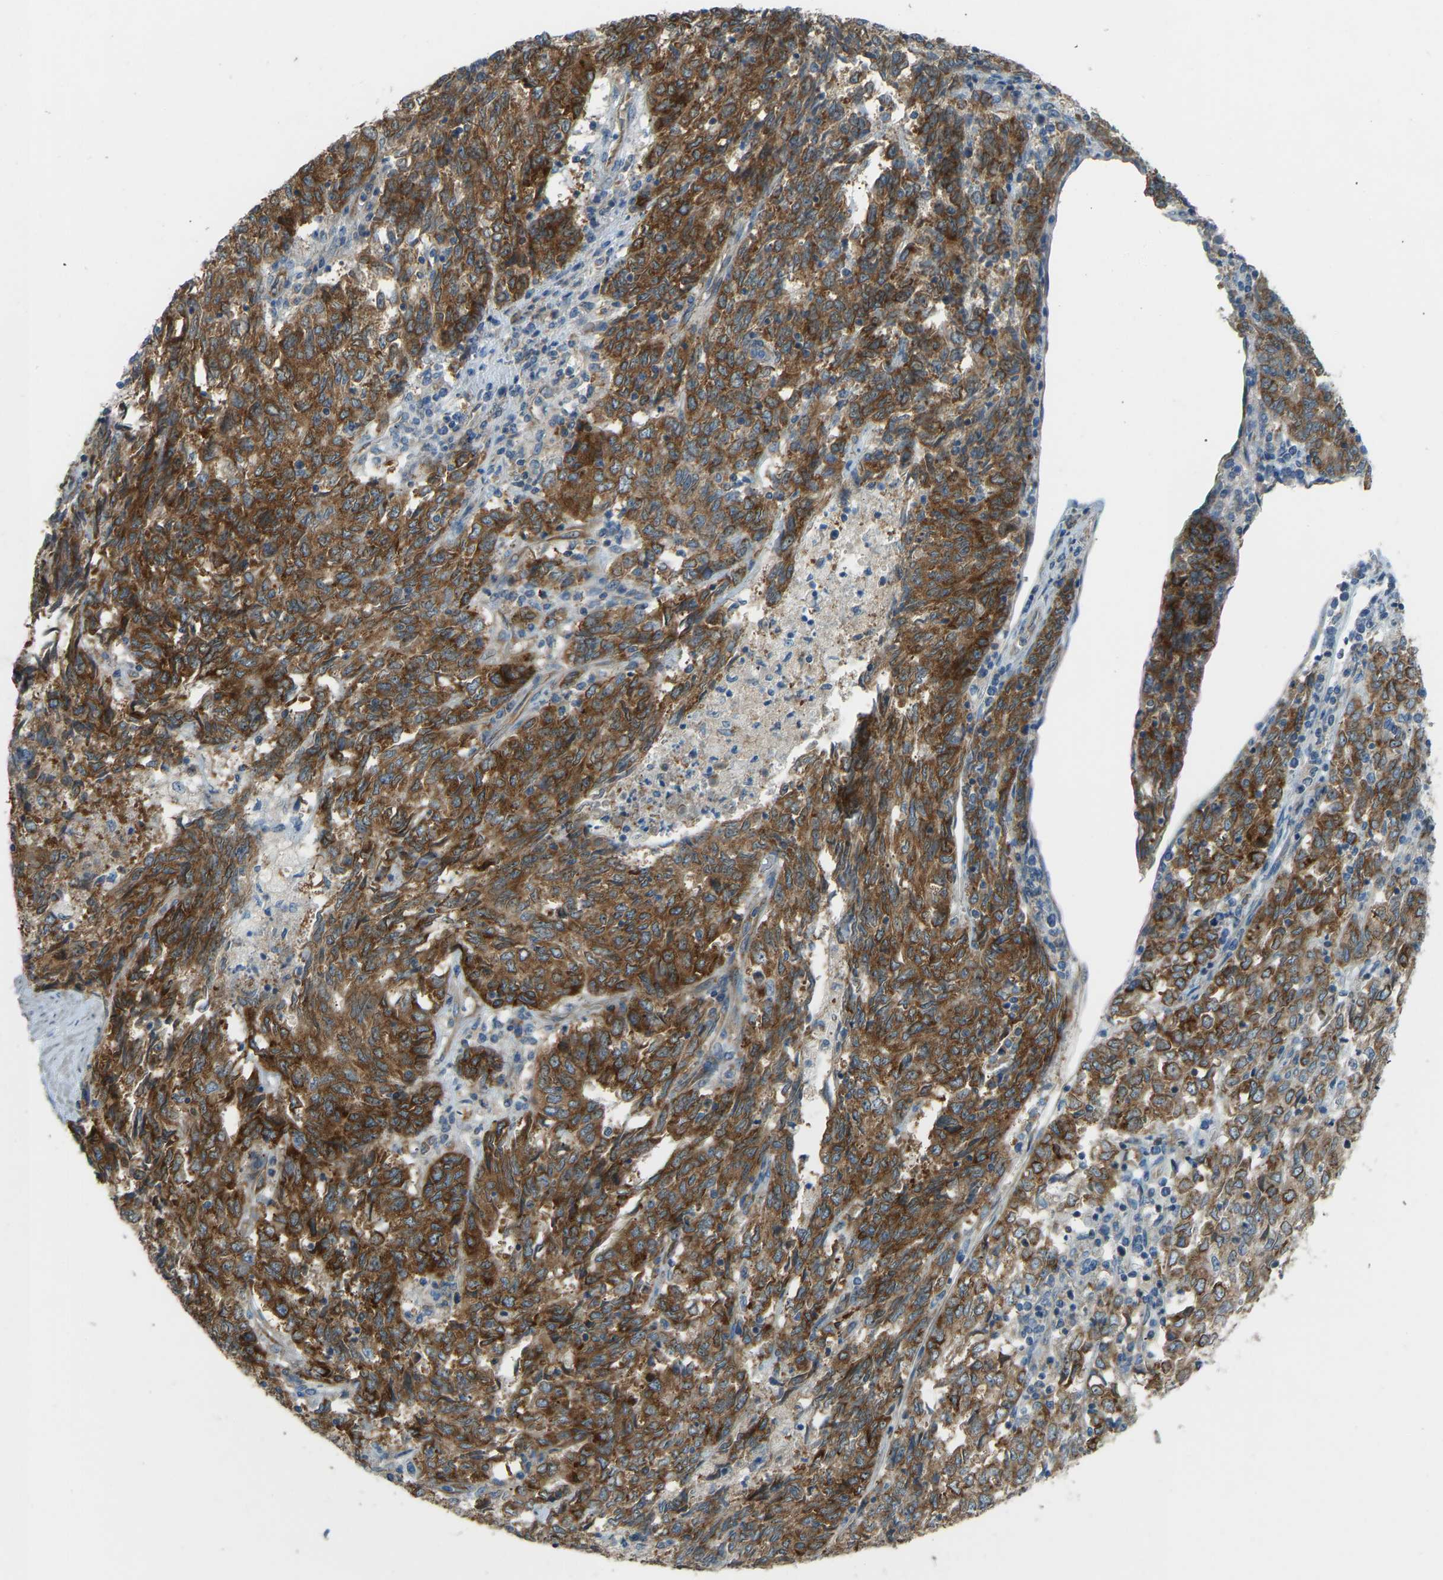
{"staining": {"intensity": "strong", "quantity": ">75%", "location": "cytoplasmic/membranous"}, "tissue": "endometrial cancer", "cell_type": "Tumor cells", "image_type": "cancer", "snomed": [{"axis": "morphology", "description": "Adenocarcinoma, NOS"}, {"axis": "topography", "description": "Endometrium"}], "caption": "Immunohistochemistry photomicrograph of adenocarcinoma (endometrial) stained for a protein (brown), which demonstrates high levels of strong cytoplasmic/membranous staining in approximately >75% of tumor cells.", "gene": "STAU2", "patient": {"sex": "female", "age": 80}}